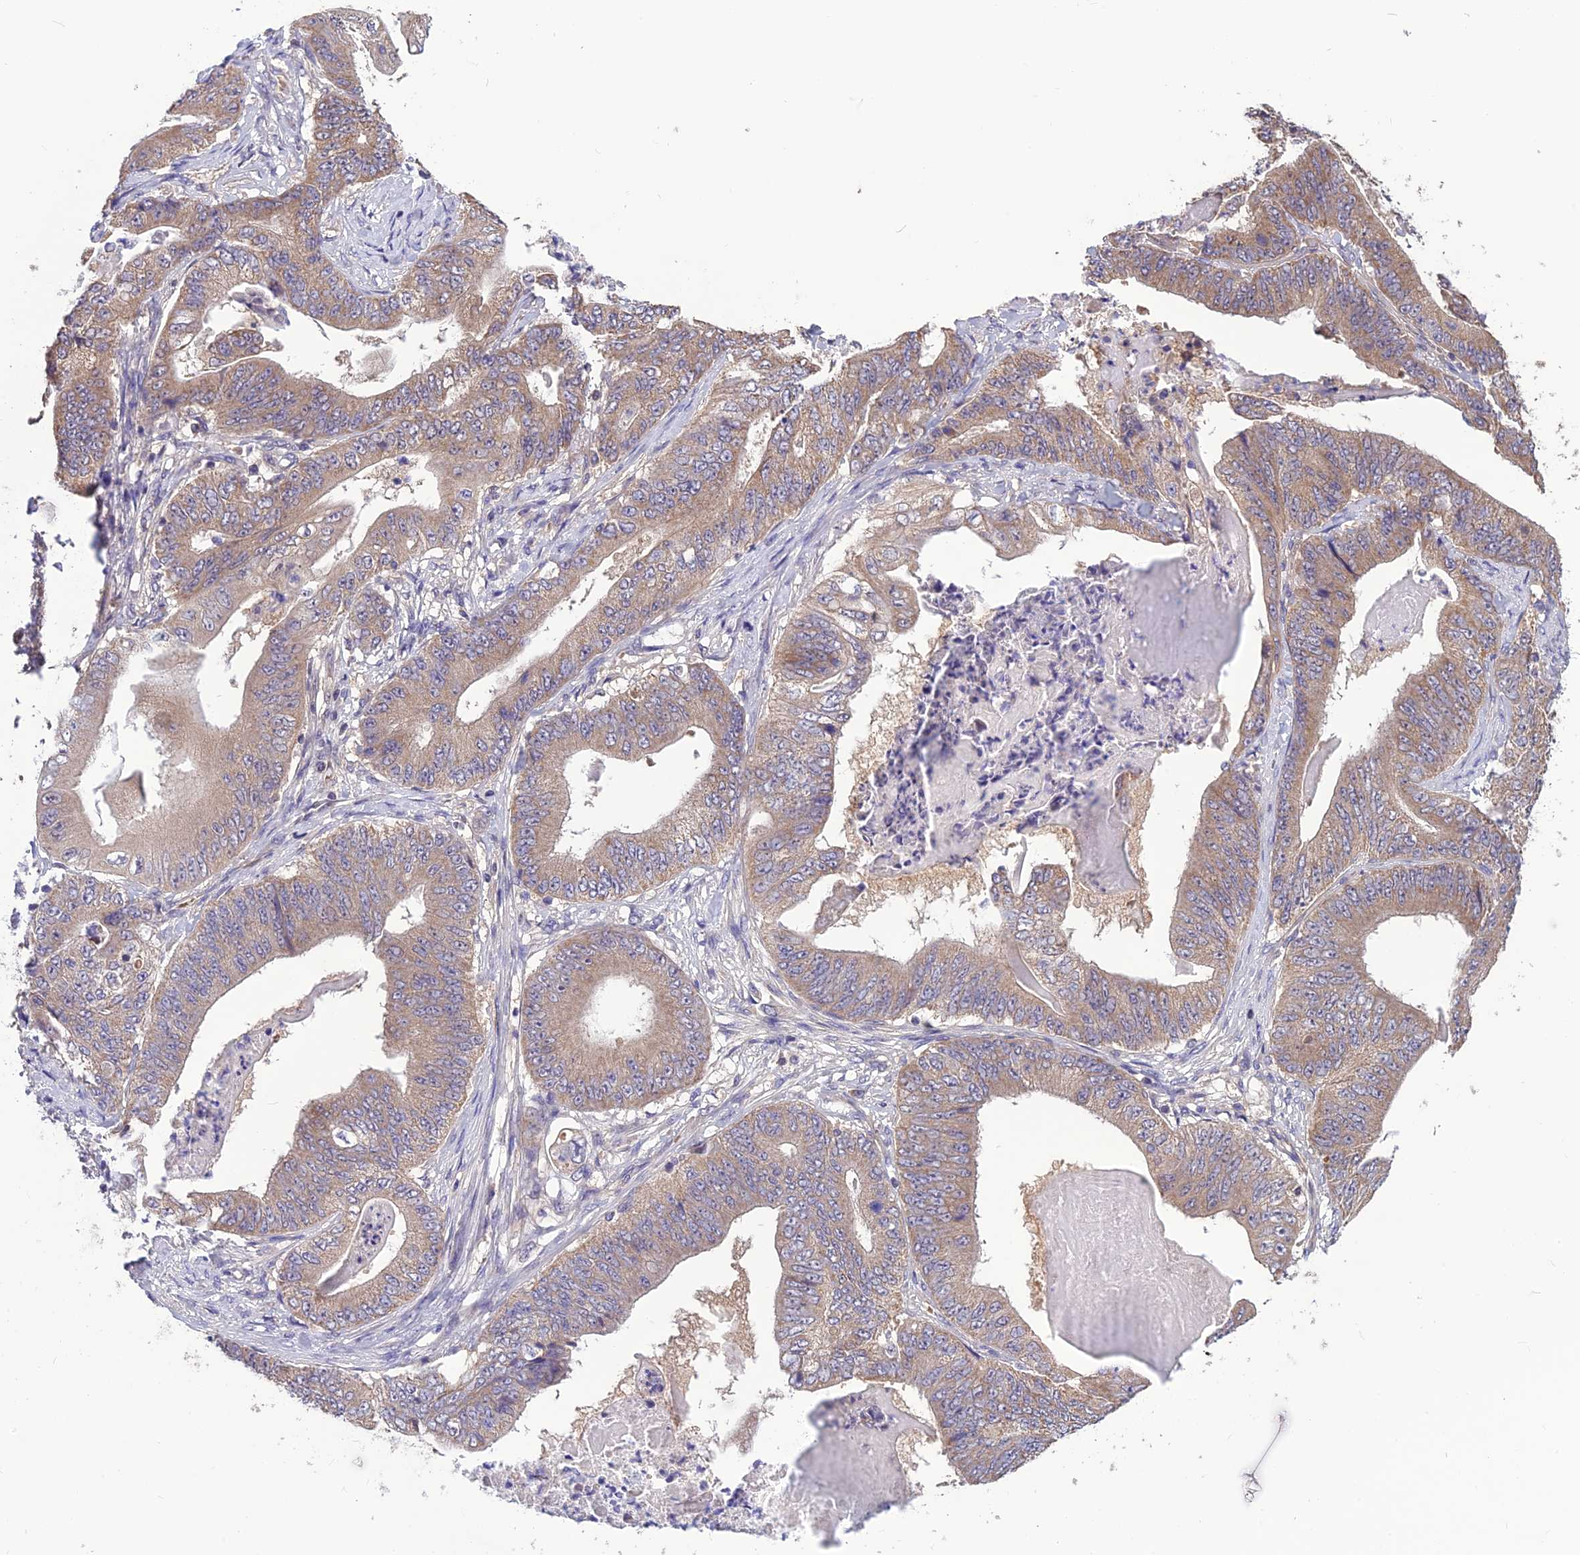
{"staining": {"intensity": "weak", "quantity": ">75%", "location": "cytoplasmic/membranous"}, "tissue": "stomach cancer", "cell_type": "Tumor cells", "image_type": "cancer", "snomed": [{"axis": "morphology", "description": "Adenocarcinoma, NOS"}, {"axis": "topography", "description": "Stomach"}], "caption": "Human stomach cancer (adenocarcinoma) stained with a brown dye demonstrates weak cytoplasmic/membranous positive staining in approximately >75% of tumor cells.", "gene": "PSMF1", "patient": {"sex": "female", "age": 73}}